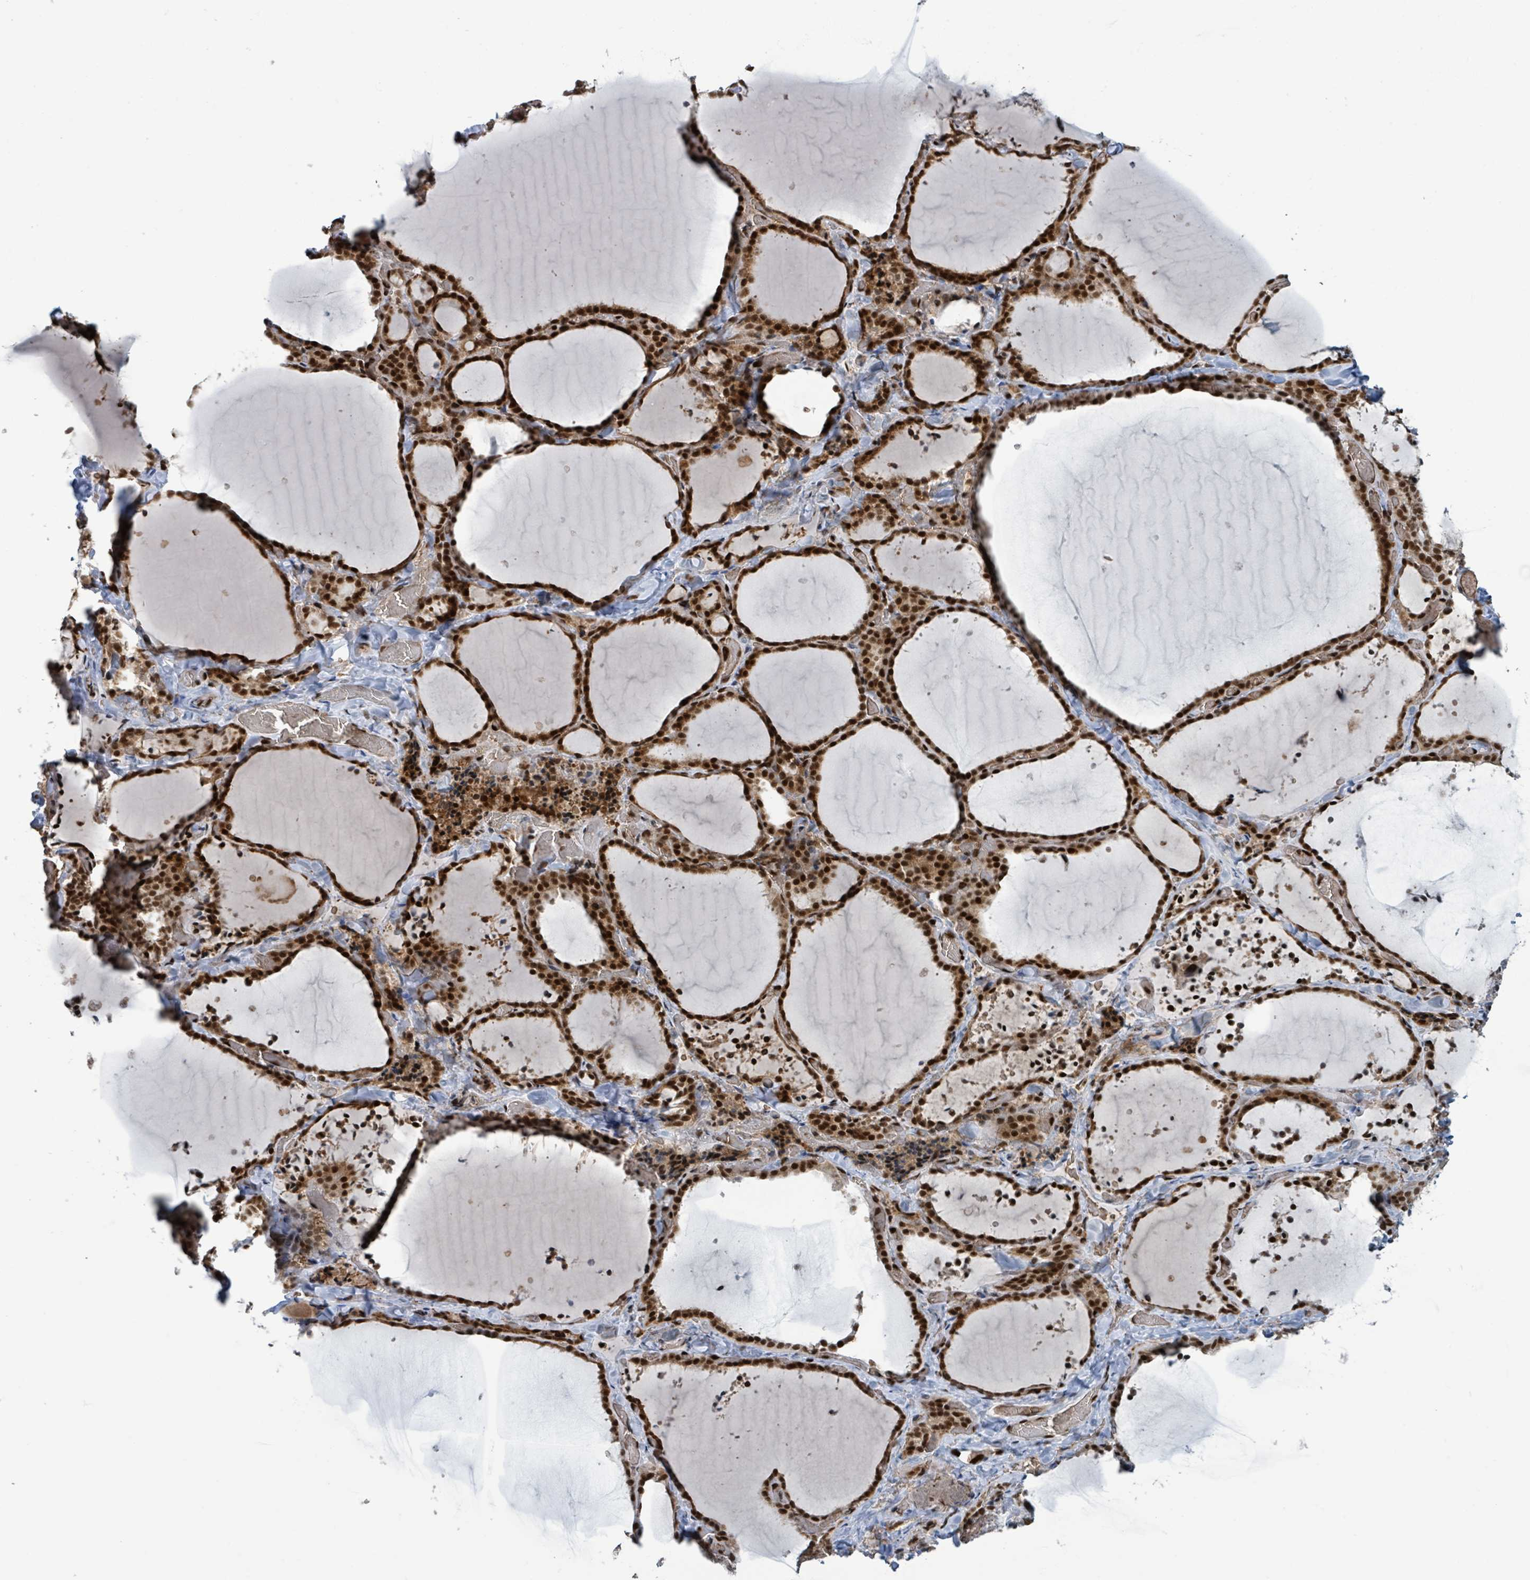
{"staining": {"intensity": "strong", "quantity": ">75%", "location": "nuclear"}, "tissue": "thyroid gland", "cell_type": "Glandular cells", "image_type": "normal", "snomed": [{"axis": "morphology", "description": "Normal tissue, NOS"}, {"axis": "topography", "description": "Thyroid gland"}], "caption": "Approximately >75% of glandular cells in benign thyroid gland demonstrate strong nuclear protein expression as visualized by brown immunohistochemical staining.", "gene": "KLF3", "patient": {"sex": "female", "age": 22}}